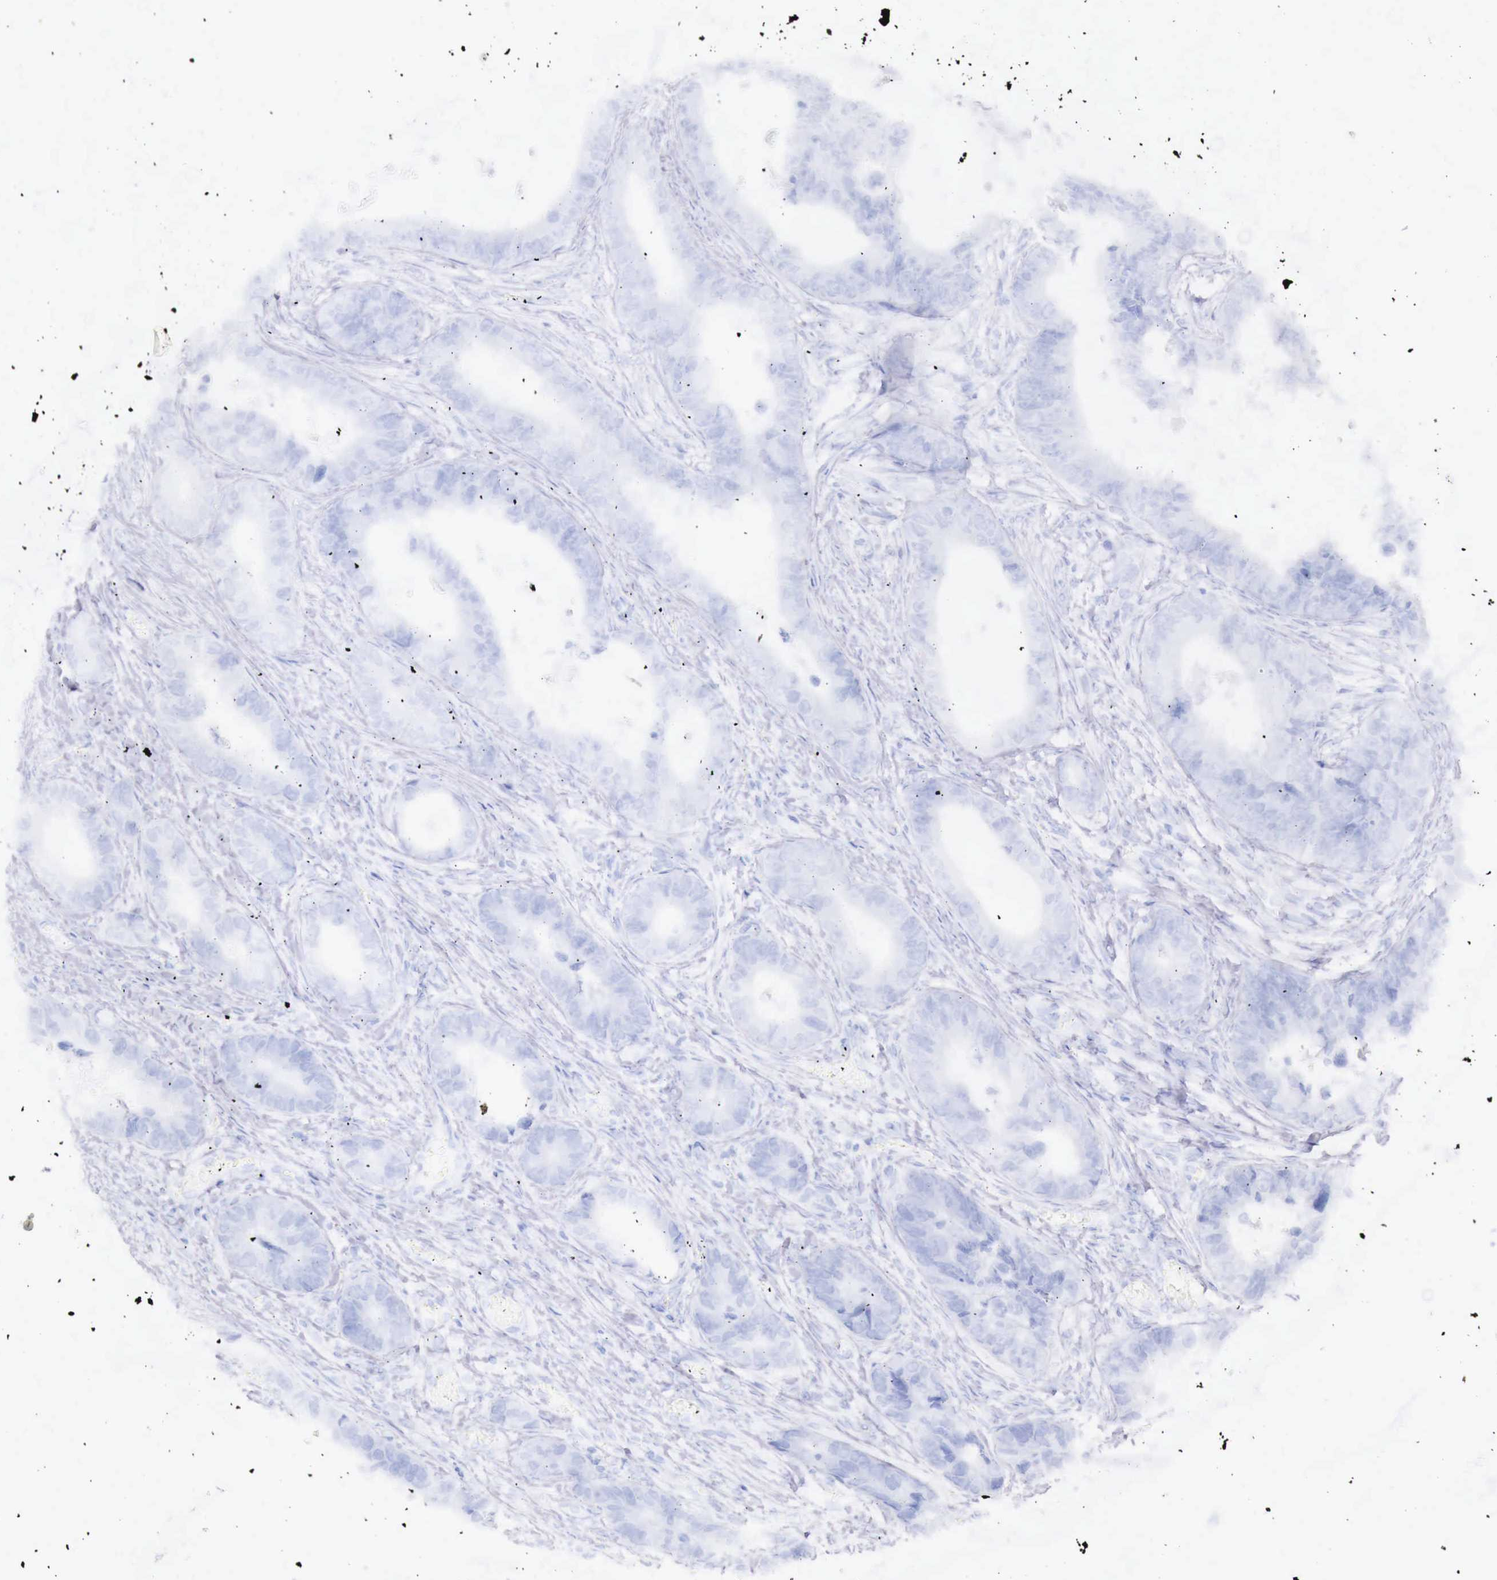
{"staining": {"intensity": "negative", "quantity": "none", "location": "none"}, "tissue": "colorectal cancer", "cell_type": "Tumor cells", "image_type": "cancer", "snomed": [{"axis": "morphology", "description": "Adenocarcinoma, NOS"}, {"axis": "topography", "description": "Rectum"}], "caption": "DAB (3,3'-diaminobenzidine) immunohistochemical staining of human colorectal cancer (adenocarcinoma) exhibits no significant positivity in tumor cells.", "gene": "INHA", "patient": {"sex": "female", "age": 98}}